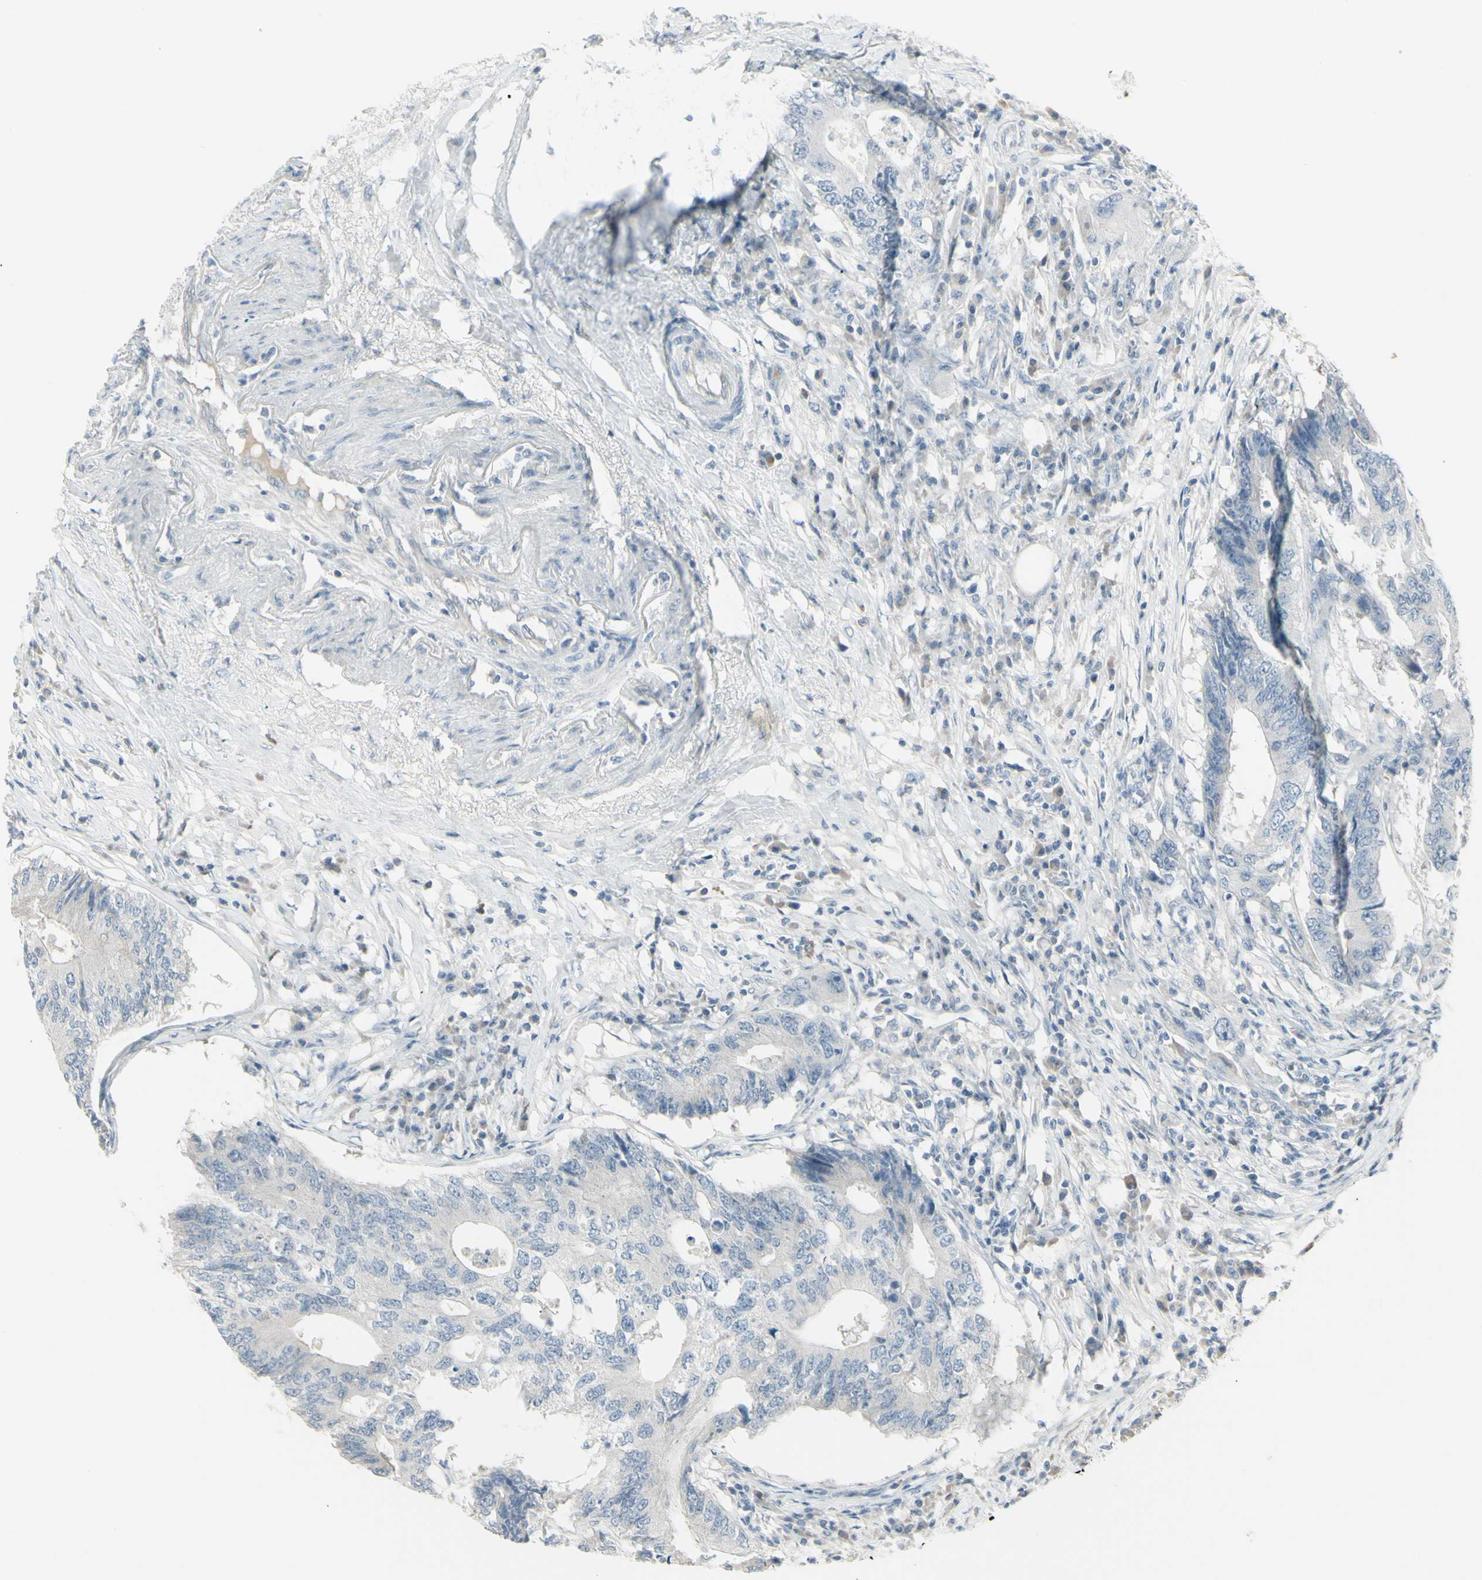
{"staining": {"intensity": "negative", "quantity": "none", "location": "none"}, "tissue": "colorectal cancer", "cell_type": "Tumor cells", "image_type": "cancer", "snomed": [{"axis": "morphology", "description": "Adenocarcinoma, NOS"}, {"axis": "topography", "description": "Colon"}], "caption": "The immunohistochemistry (IHC) photomicrograph has no significant positivity in tumor cells of adenocarcinoma (colorectal) tissue.", "gene": "SH3GL2", "patient": {"sex": "male", "age": 71}}